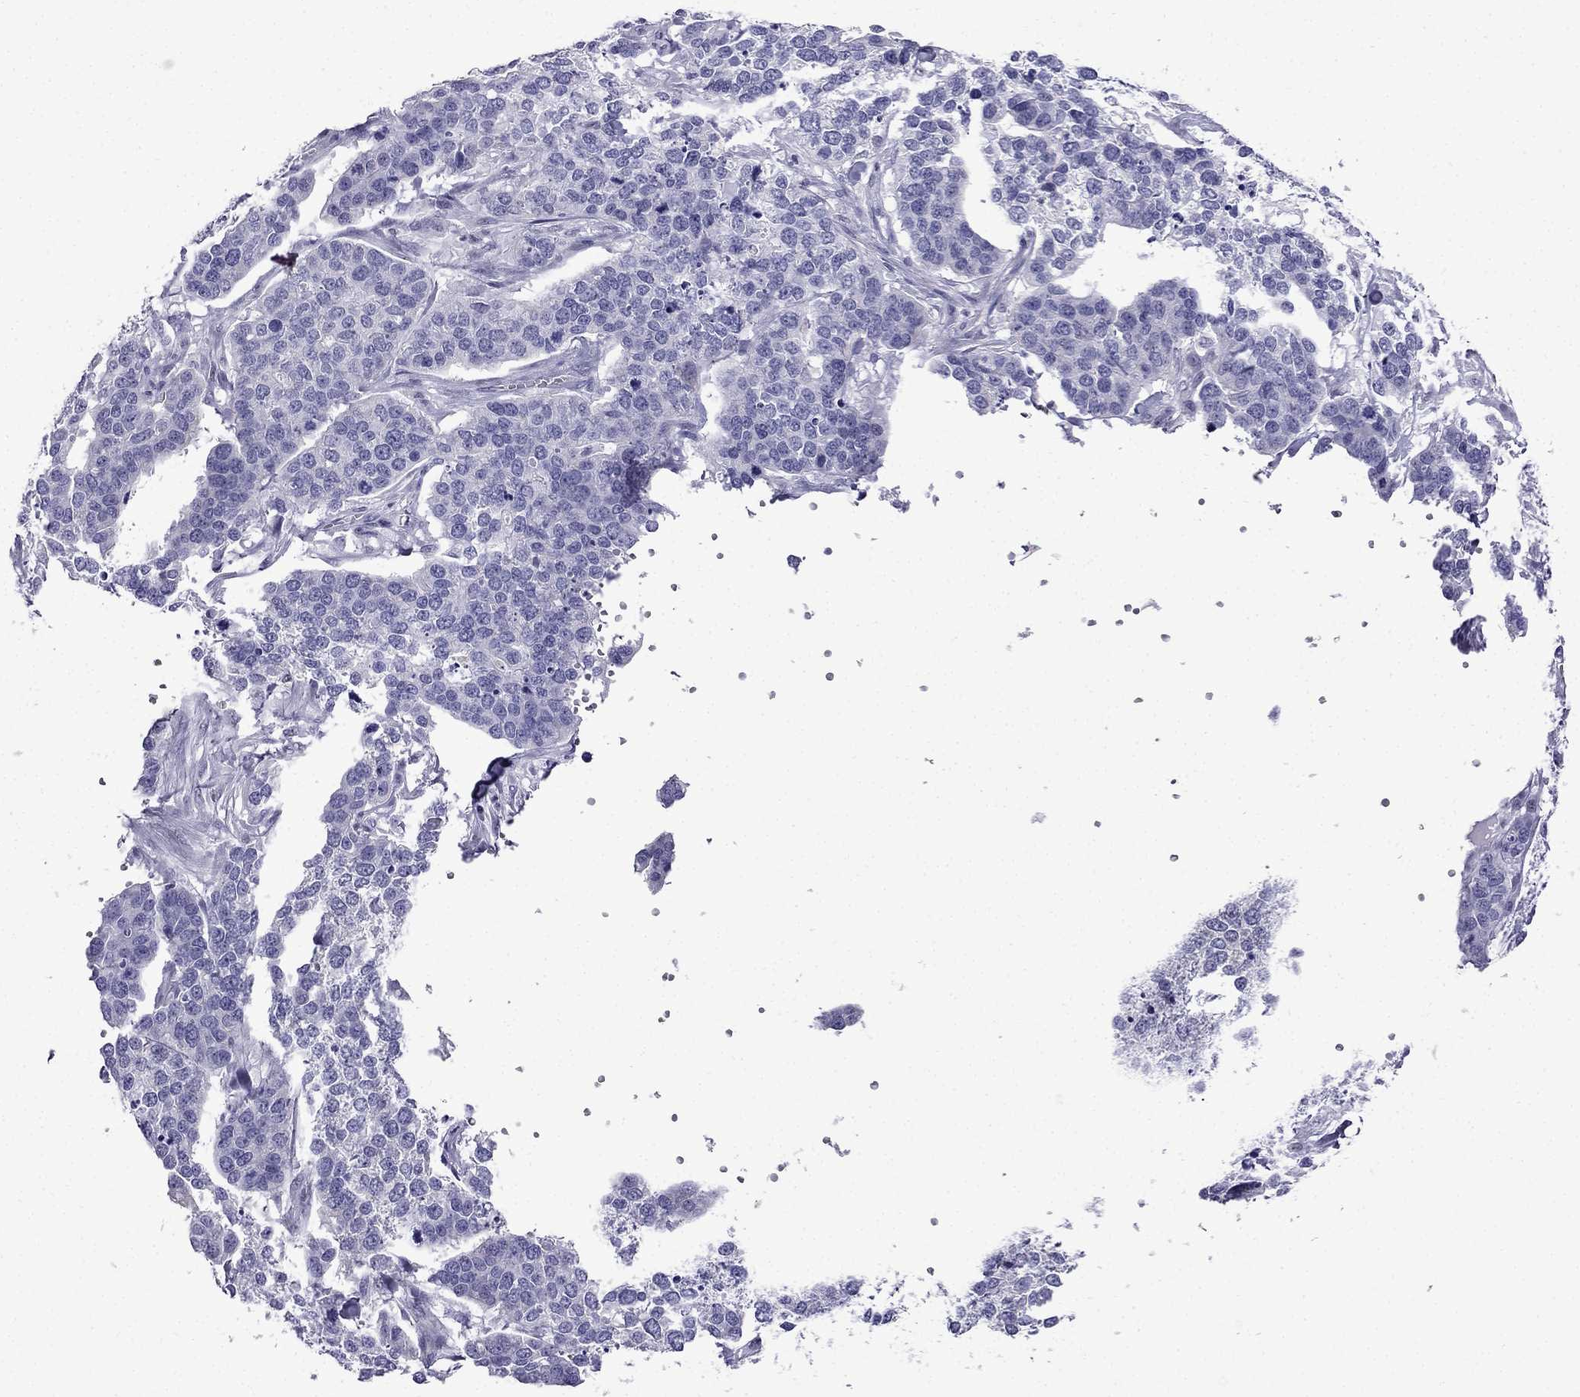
{"staining": {"intensity": "negative", "quantity": "none", "location": "none"}, "tissue": "ovarian cancer", "cell_type": "Tumor cells", "image_type": "cancer", "snomed": [{"axis": "morphology", "description": "Carcinoma, endometroid"}, {"axis": "topography", "description": "Ovary"}], "caption": "Immunohistochemistry (IHC) micrograph of neoplastic tissue: ovarian endometroid carcinoma stained with DAB displays no significant protein positivity in tumor cells.", "gene": "POM121L12", "patient": {"sex": "female", "age": 65}}